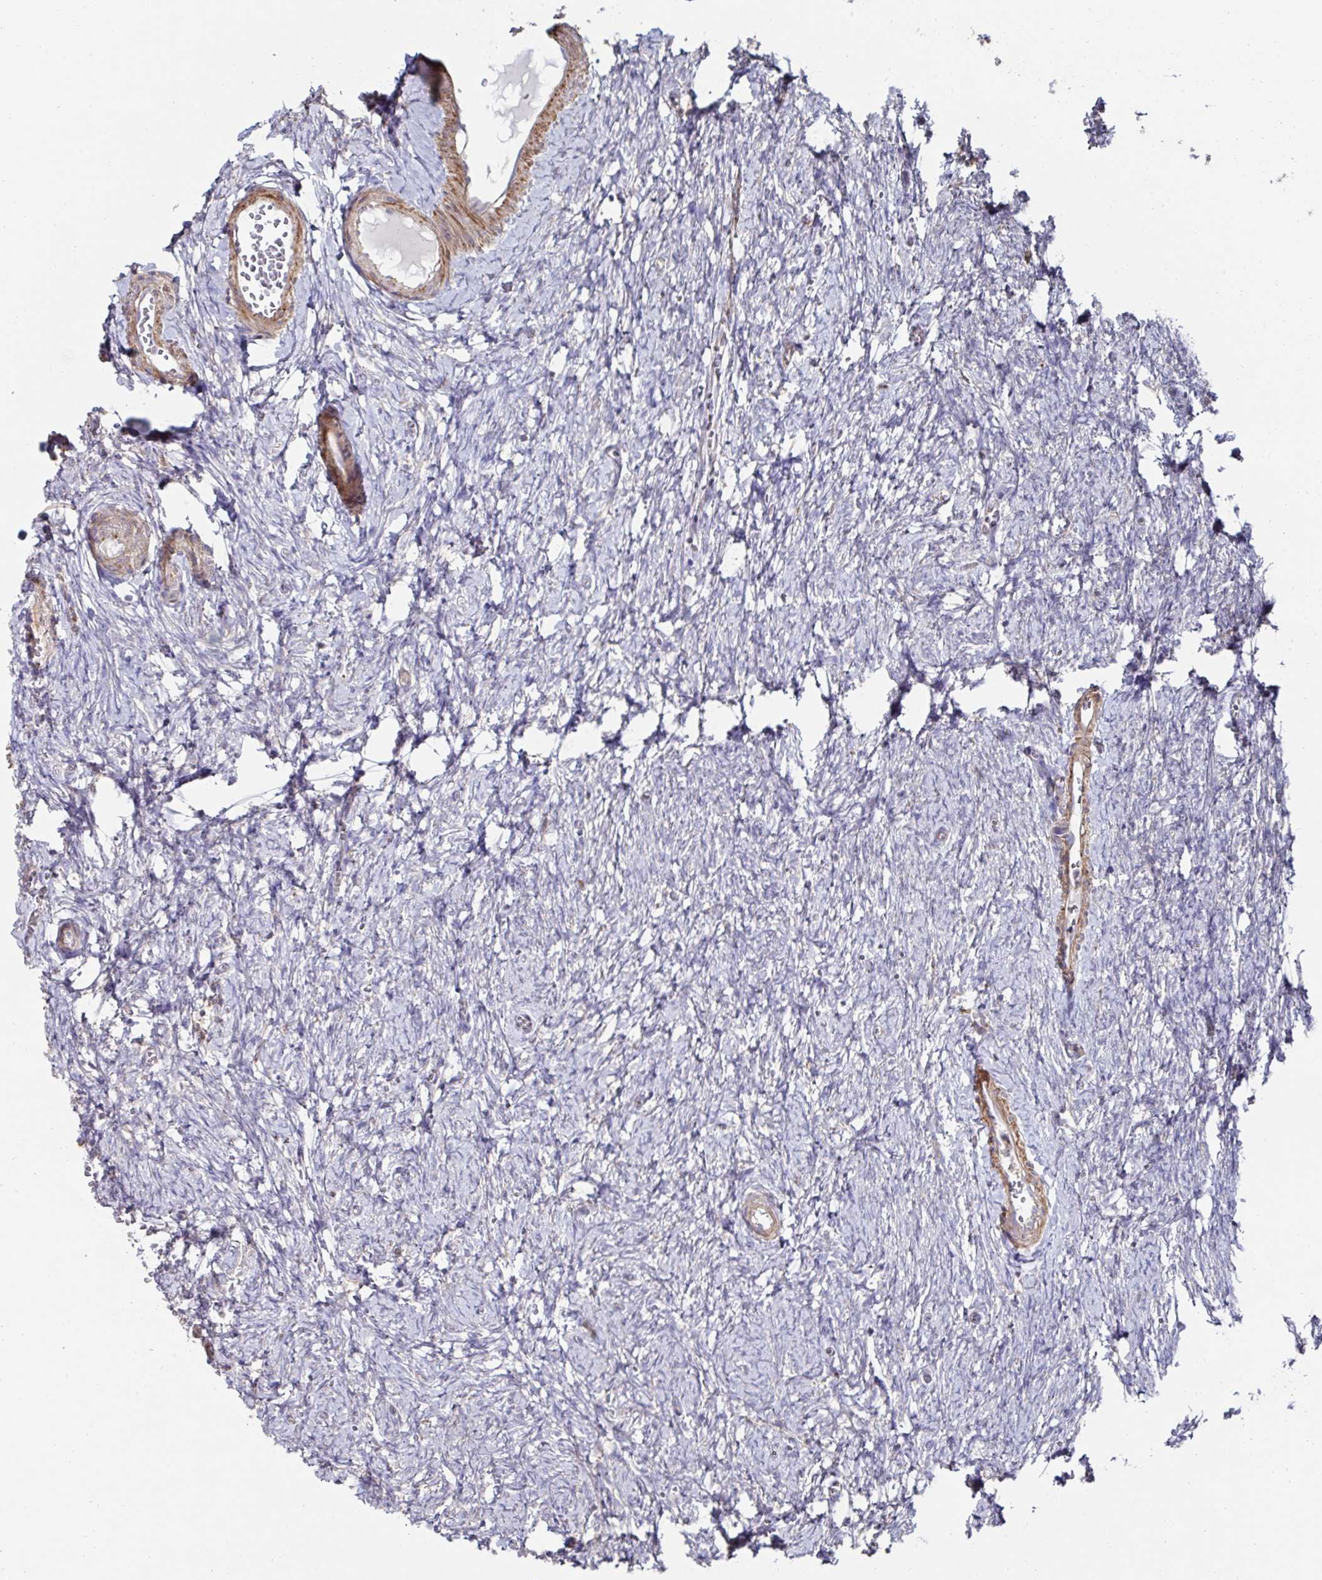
{"staining": {"intensity": "strong", "quantity": ">75%", "location": "cytoplasmic/membranous"}, "tissue": "ovary", "cell_type": "Follicle cells", "image_type": "normal", "snomed": [{"axis": "morphology", "description": "Normal tissue, NOS"}, {"axis": "topography", "description": "Ovary"}], "caption": "This image demonstrates immunohistochemistry (IHC) staining of normal human ovary, with high strong cytoplasmic/membranous expression in approximately >75% of follicle cells.", "gene": "DZANK1", "patient": {"sex": "female", "age": 41}}